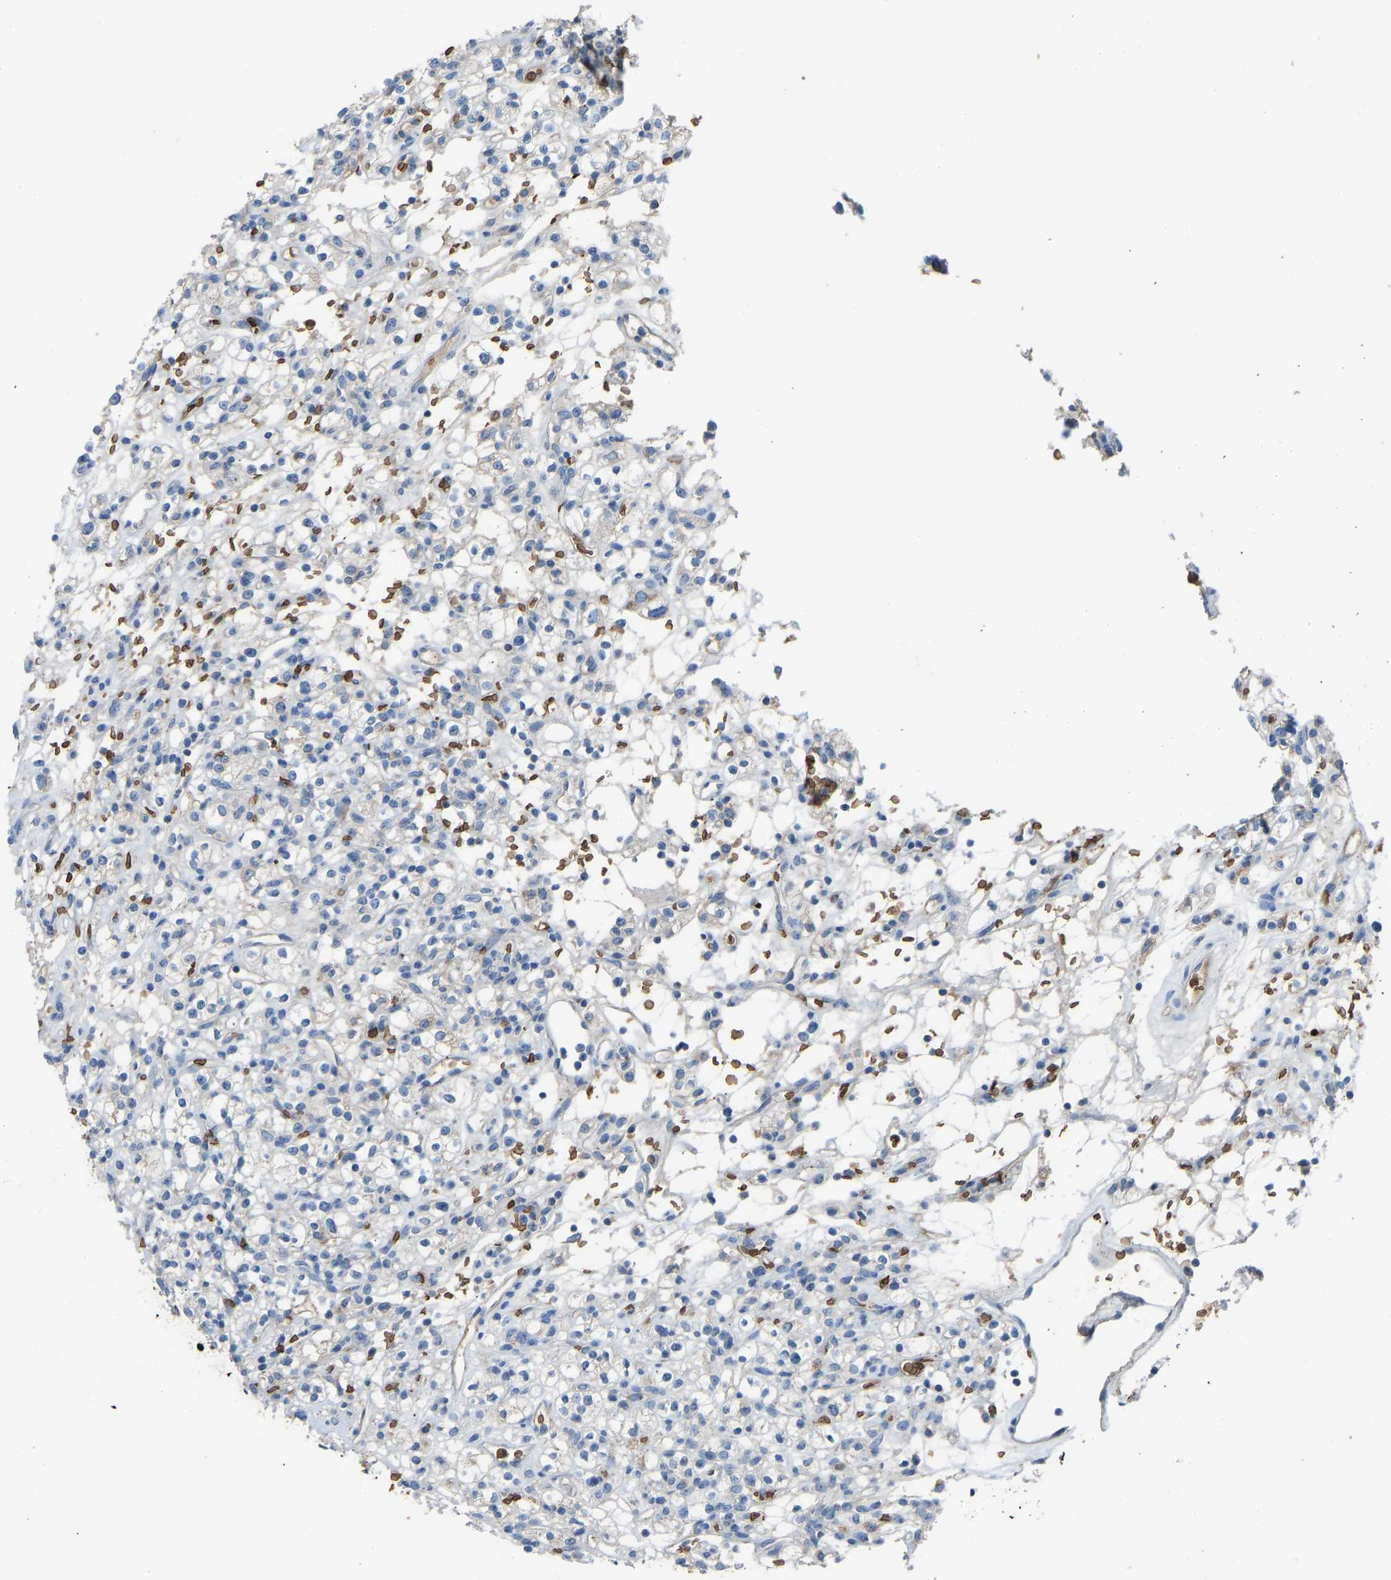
{"staining": {"intensity": "negative", "quantity": "none", "location": "none"}, "tissue": "renal cancer", "cell_type": "Tumor cells", "image_type": "cancer", "snomed": [{"axis": "morphology", "description": "Normal tissue, NOS"}, {"axis": "morphology", "description": "Adenocarcinoma, NOS"}, {"axis": "topography", "description": "Kidney"}], "caption": "Immunohistochemistry of human renal cancer (adenocarcinoma) displays no positivity in tumor cells. (Brightfield microscopy of DAB (3,3'-diaminobenzidine) IHC at high magnification).", "gene": "PIGS", "patient": {"sex": "female", "age": 72}}